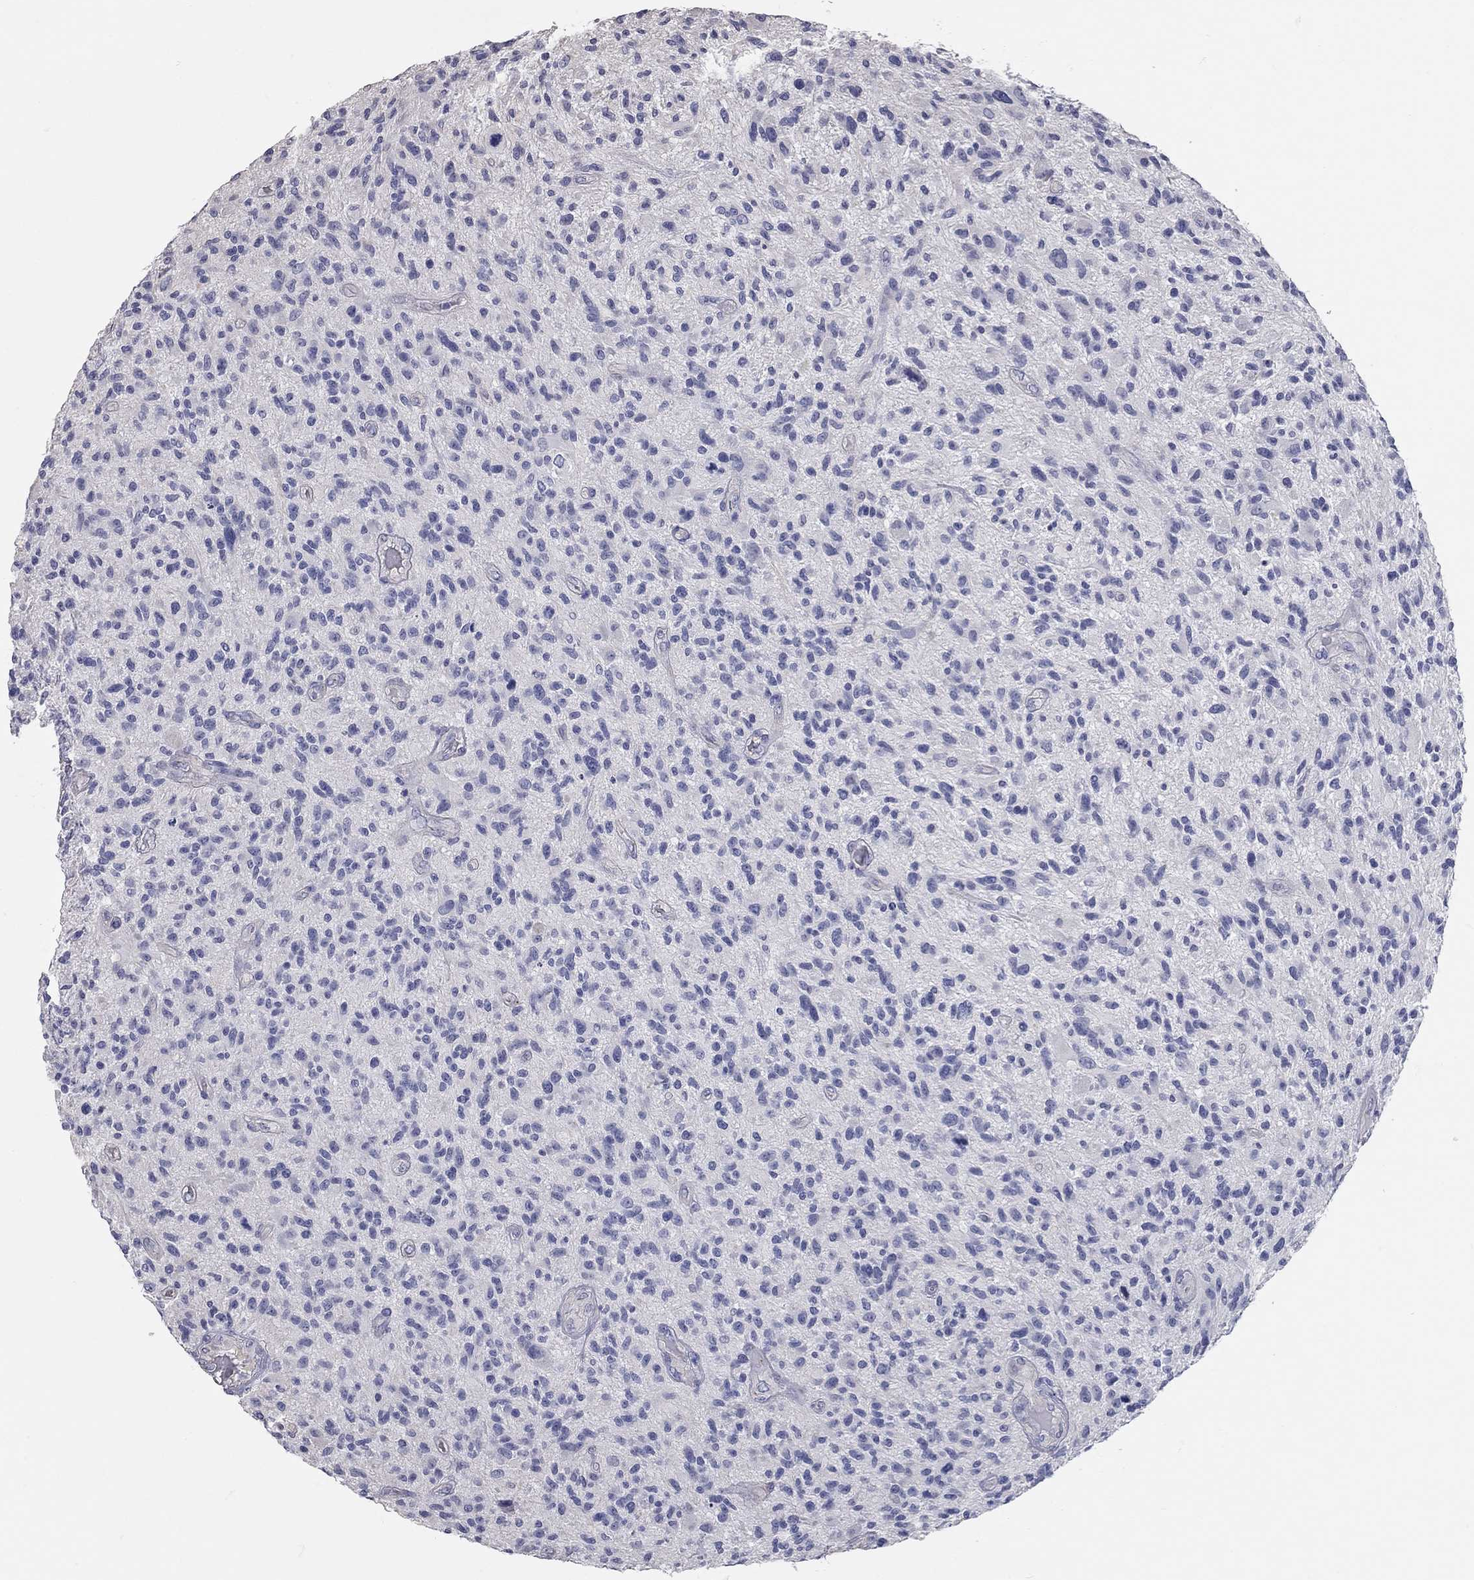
{"staining": {"intensity": "negative", "quantity": "none", "location": "none"}, "tissue": "glioma", "cell_type": "Tumor cells", "image_type": "cancer", "snomed": [{"axis": "morphology", "description": "Glioma, malignant, High grade"}, {"axis": "topography", "description": "Brain"}], "caption": "An immunohistochemistry (IHC) micrograph of glioma is shown. There is no staining in tumor cells of glioma.", "gene": "C10orf90", "patient": {"sex": "male", "age": 47}}